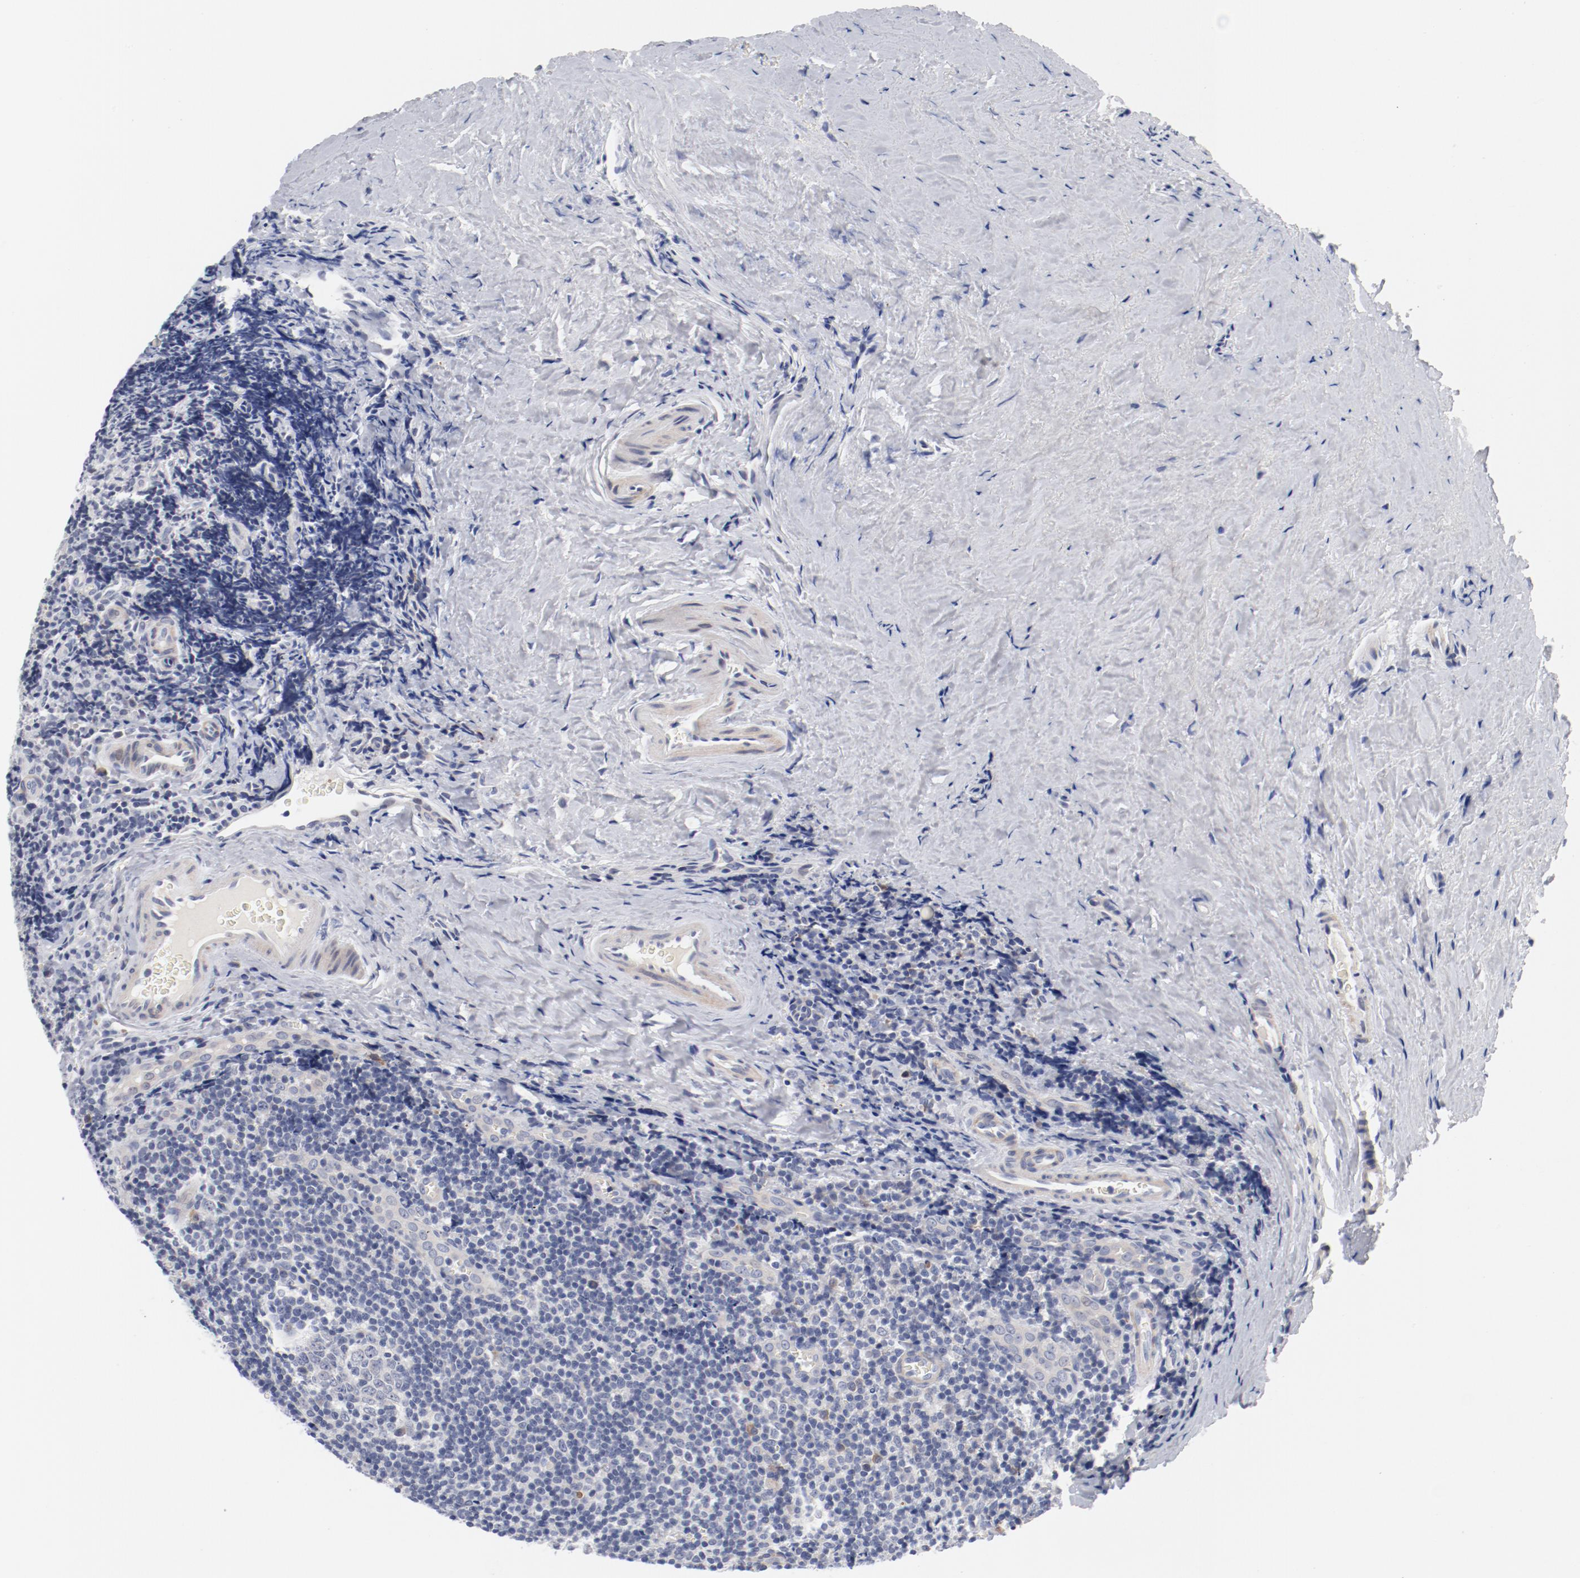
{"staining": {"intensity": "negative", "quantity": "none", "location": "none"}, "tissue": "tonsil", "cell_type": "Germinal center cells", "image_type": "normal", "snomed": [{"axis": "morphology", "description": "Normal tissue, NOS"}, {"axis": "topography", "description": "Tonsil"}], "caption": "Immunohistochemistry (IHC) image of unremarkable tonsil stained for a protein (brown), which reveals no staining in germinal center cells. The staining was performed using DAB to visualize the protein expression in brown, while the nuclei were stained in blue with hematoxylin (Magnification: 20x).", "gene": "KCNK13", "patient": {"sex": "male", "age": 20}}